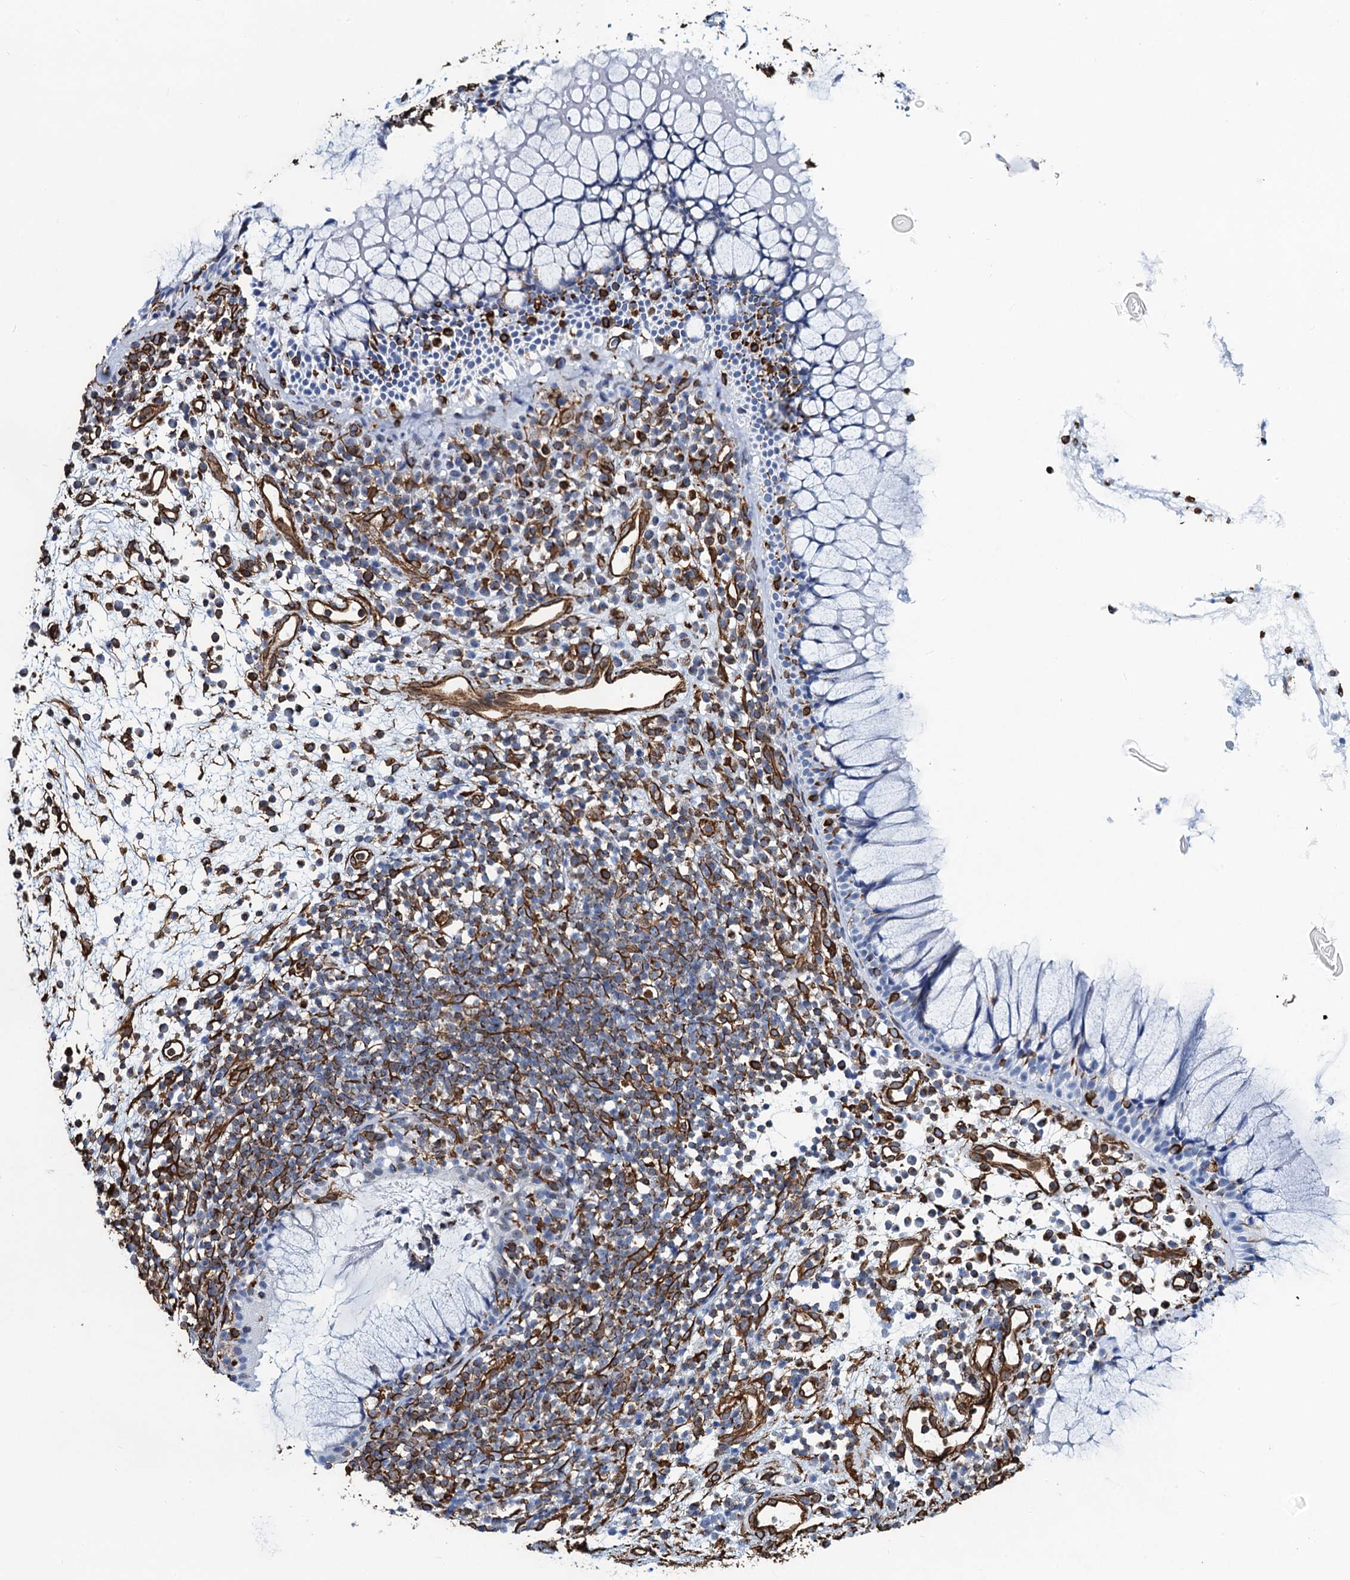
{"staining": {"intensity": "negative", "quantity": "none", "location": "none"}, "tissue": "nasopharynx", "cell_type": "Respiratory epithelial cells", "image_type": "normal", "snomed": [{"axis": "morphology", "description": "Normal tissue, NOS"}, {"axis": "morphology", "description": "Inflammation, NOS"}, {"axis": "topography", "description": "Nasopharynx"}], "caption": "Immunohistochemistry (IHC) histopathology image of unremarkable nasopharynx: human nasopharynx stained with DAB (3,3'-diaminobenzidine) reveals no significant protein expression in respiratory epithelial cells.", "gene": "PGM2", "patient": {"sex": "male", "age": 70}}